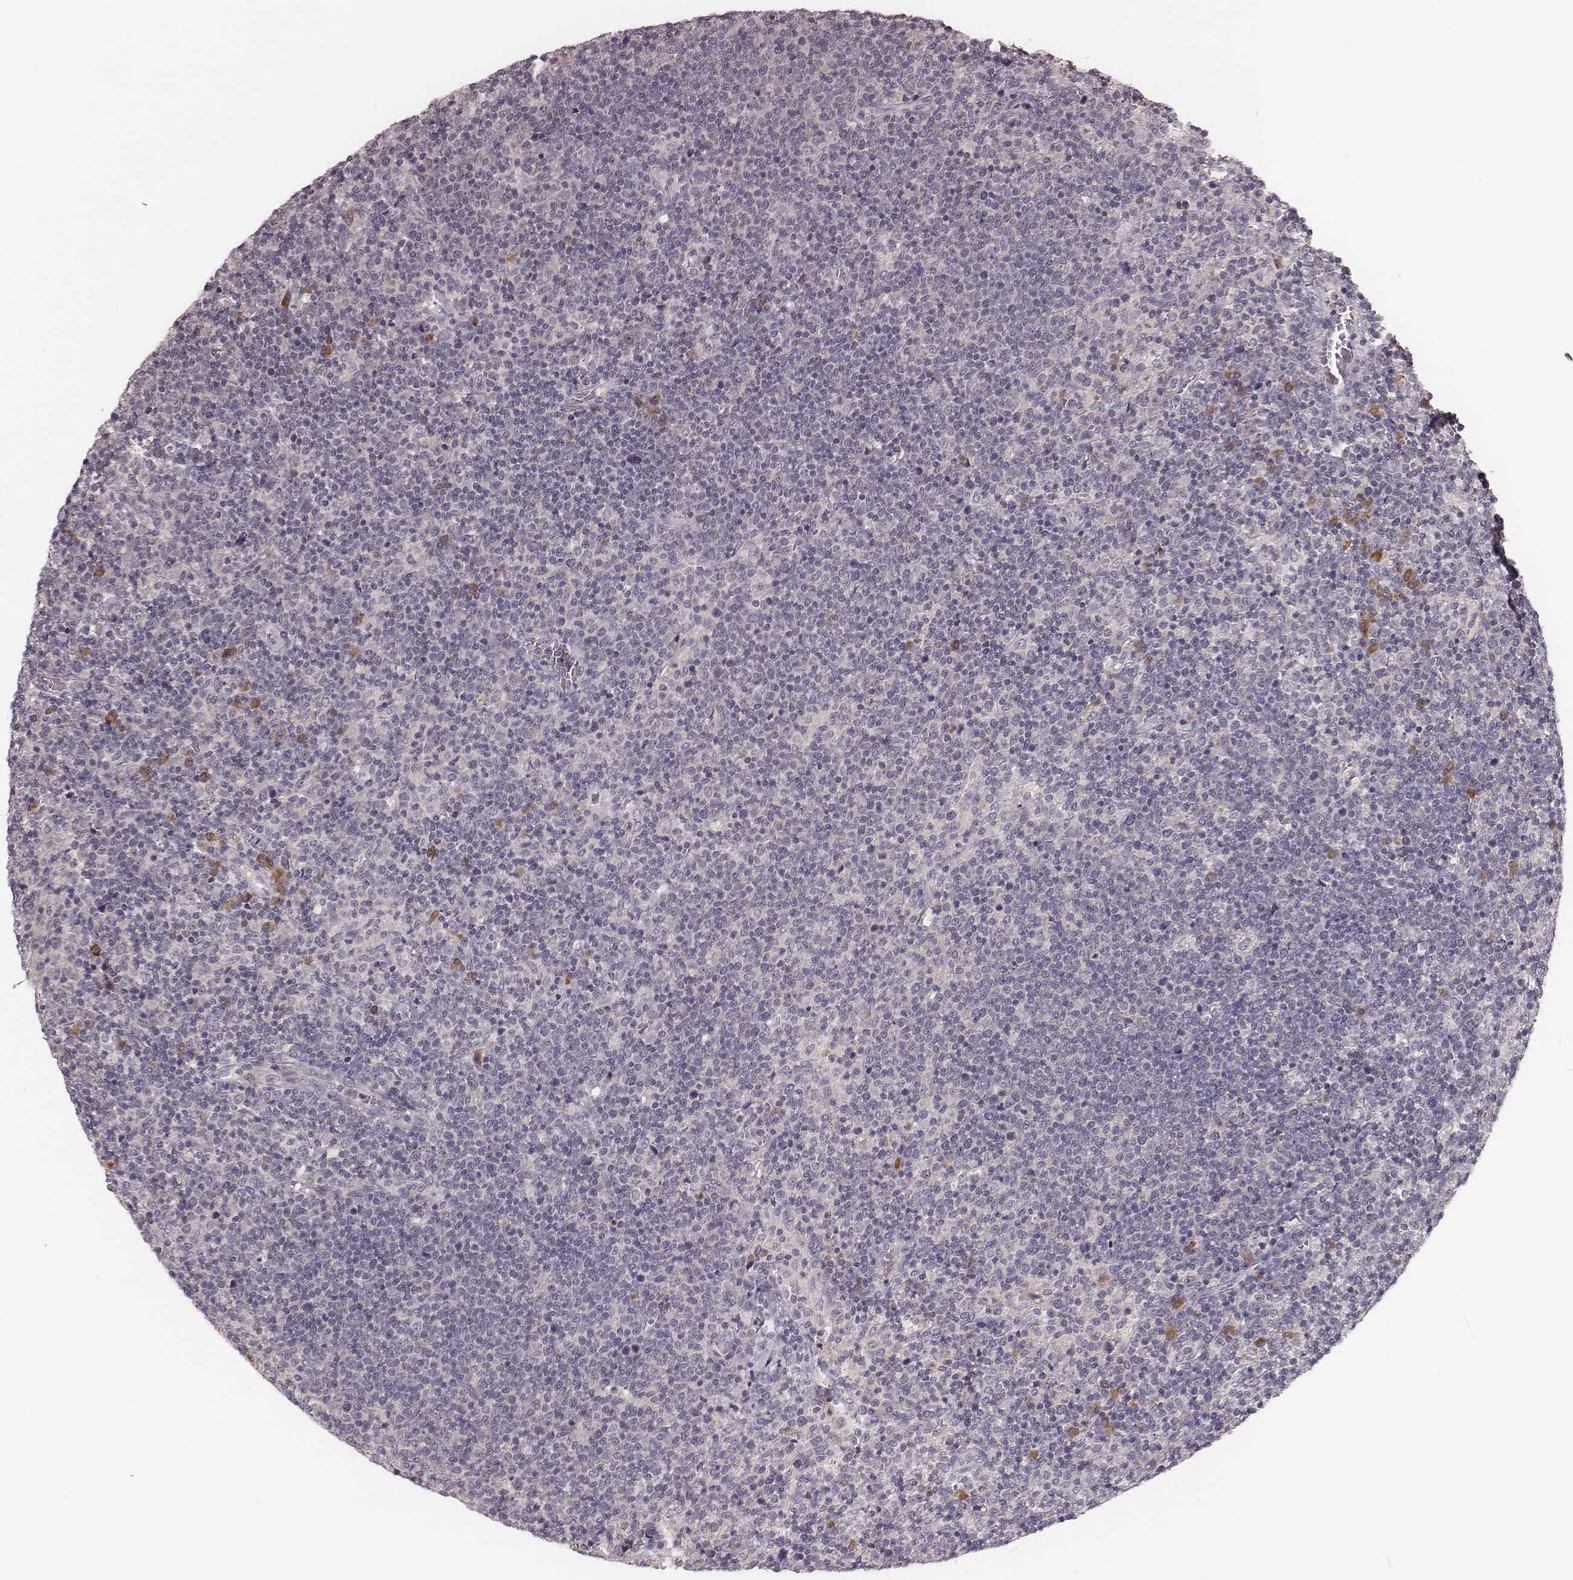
{"staining": {"intensity": "negative", "quantity": "none", "location": "none"}, "tissue": "lymphoma", "cell_type": "Tumor cells", "image_type": "cancer", "snomed": [{"axis": "morphology", "description": "Malignant lymphoma, non-Hodgkin's type, High grade"}, {"axis": "topography", "description": "Lymph node"}], "caption": "DAB immunohistochemical staining of malignant lymphoma, non-Hodgkin's type (high-grade) displays no significant expression in tumor cells. (Brightfield microscopy of DAB immunohistochemistry at high magnification).", "gene": "P2RX5", "patient": {"sex": "male", "age": 61}}